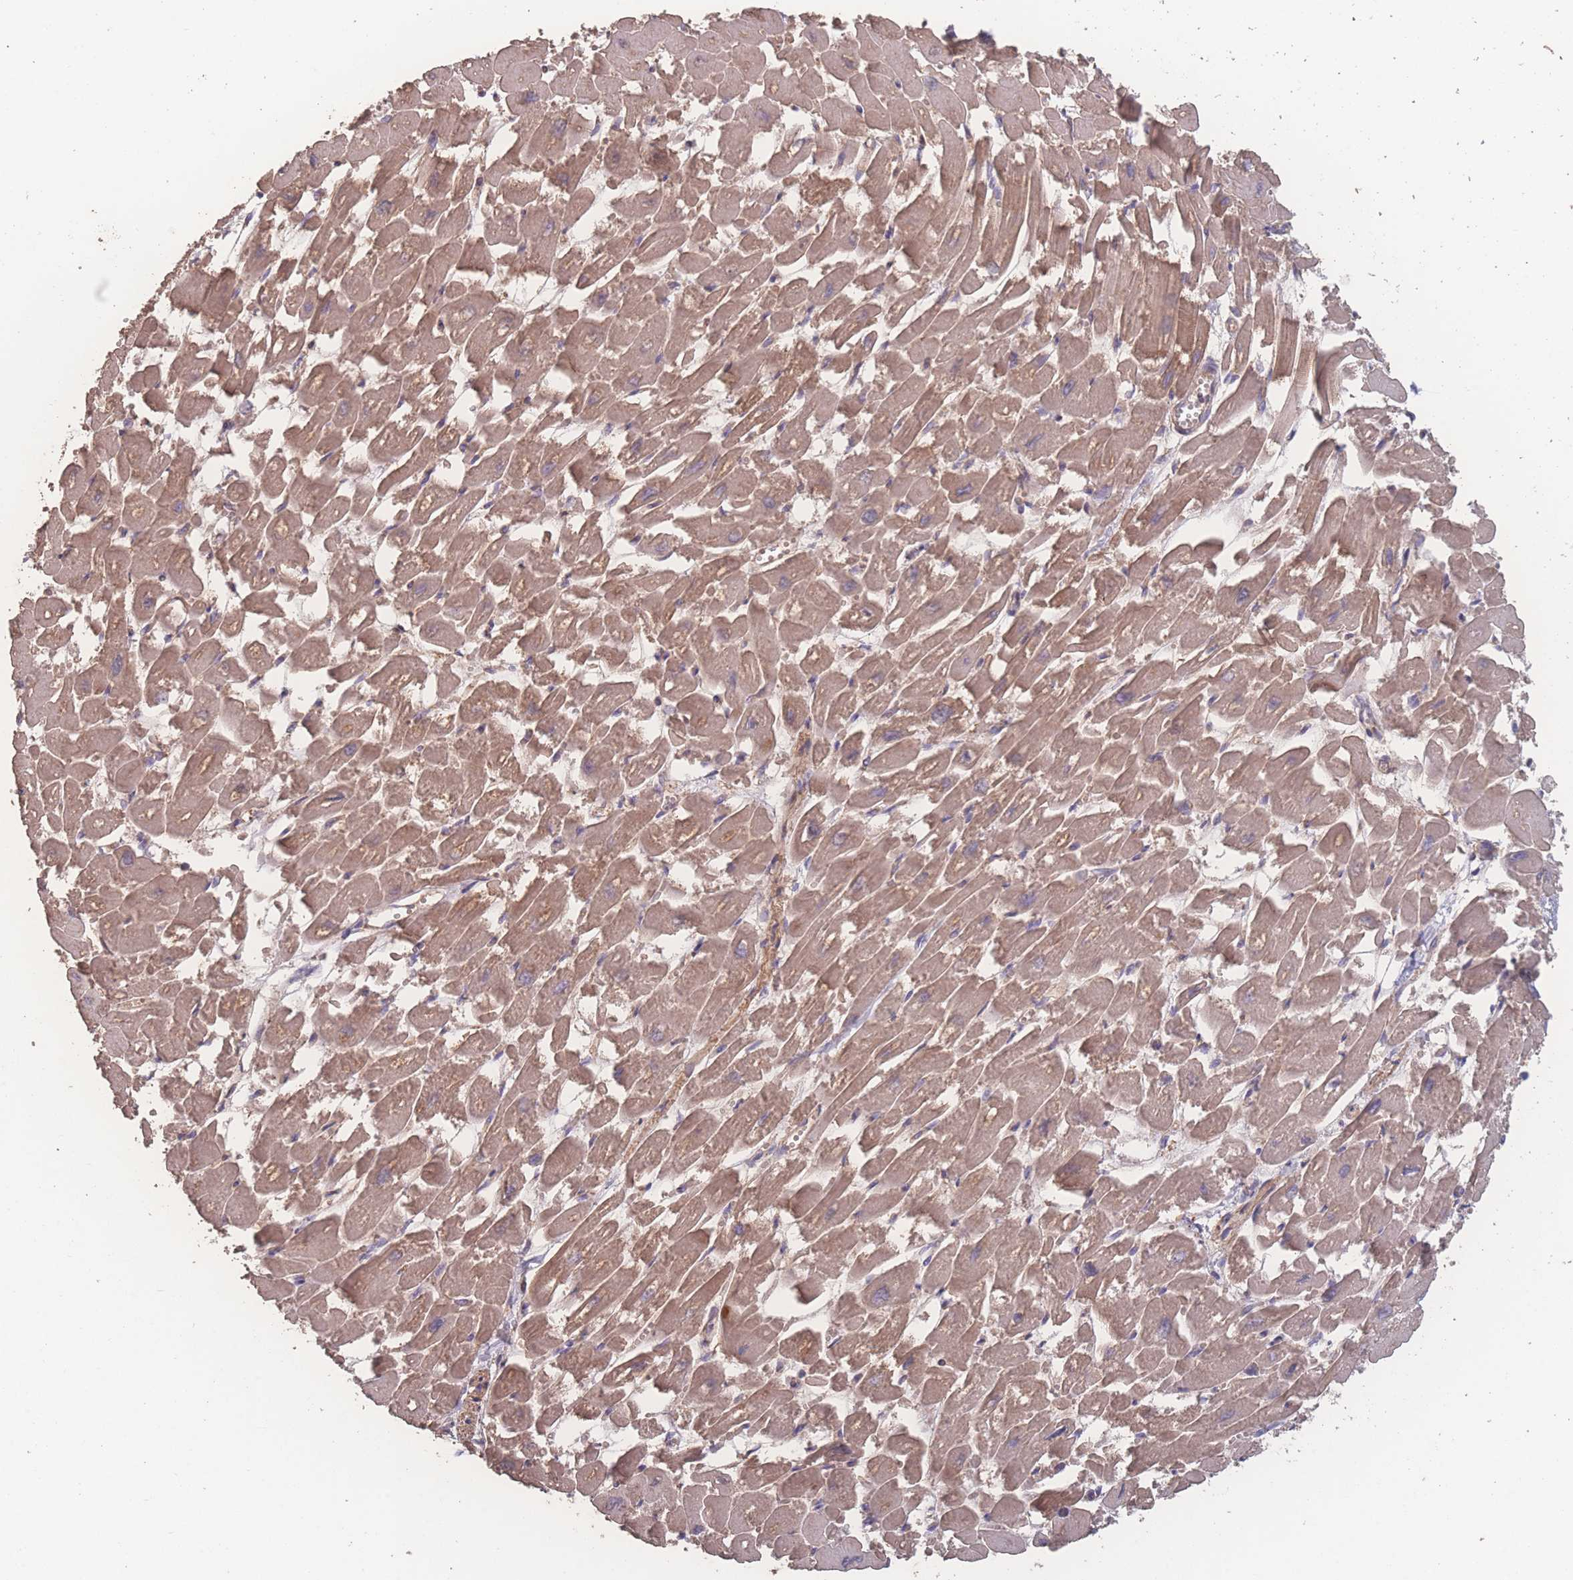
{"staining": {"intensity": "moderate", "quantity": "25%-75%", "location": "cytoplasmic/membranous"}, "tissue": "heart muscle", "cell_type": "Cardiomyocytes", "image_type": "normal", "snomed": [{"axis": "morphology", "description": "Normal tissue, NOS"}, {"axis": "topography", "description": "Heart"}], "caption": "An image of human heart muscle stained for a protein demonstrates moderate cytoplasmic/membranous brown staining in cardiomyocytes. Nuclei are stained in blue.", "gene": "ATXN10", "patient": {"sex": "male", "age": 54}}